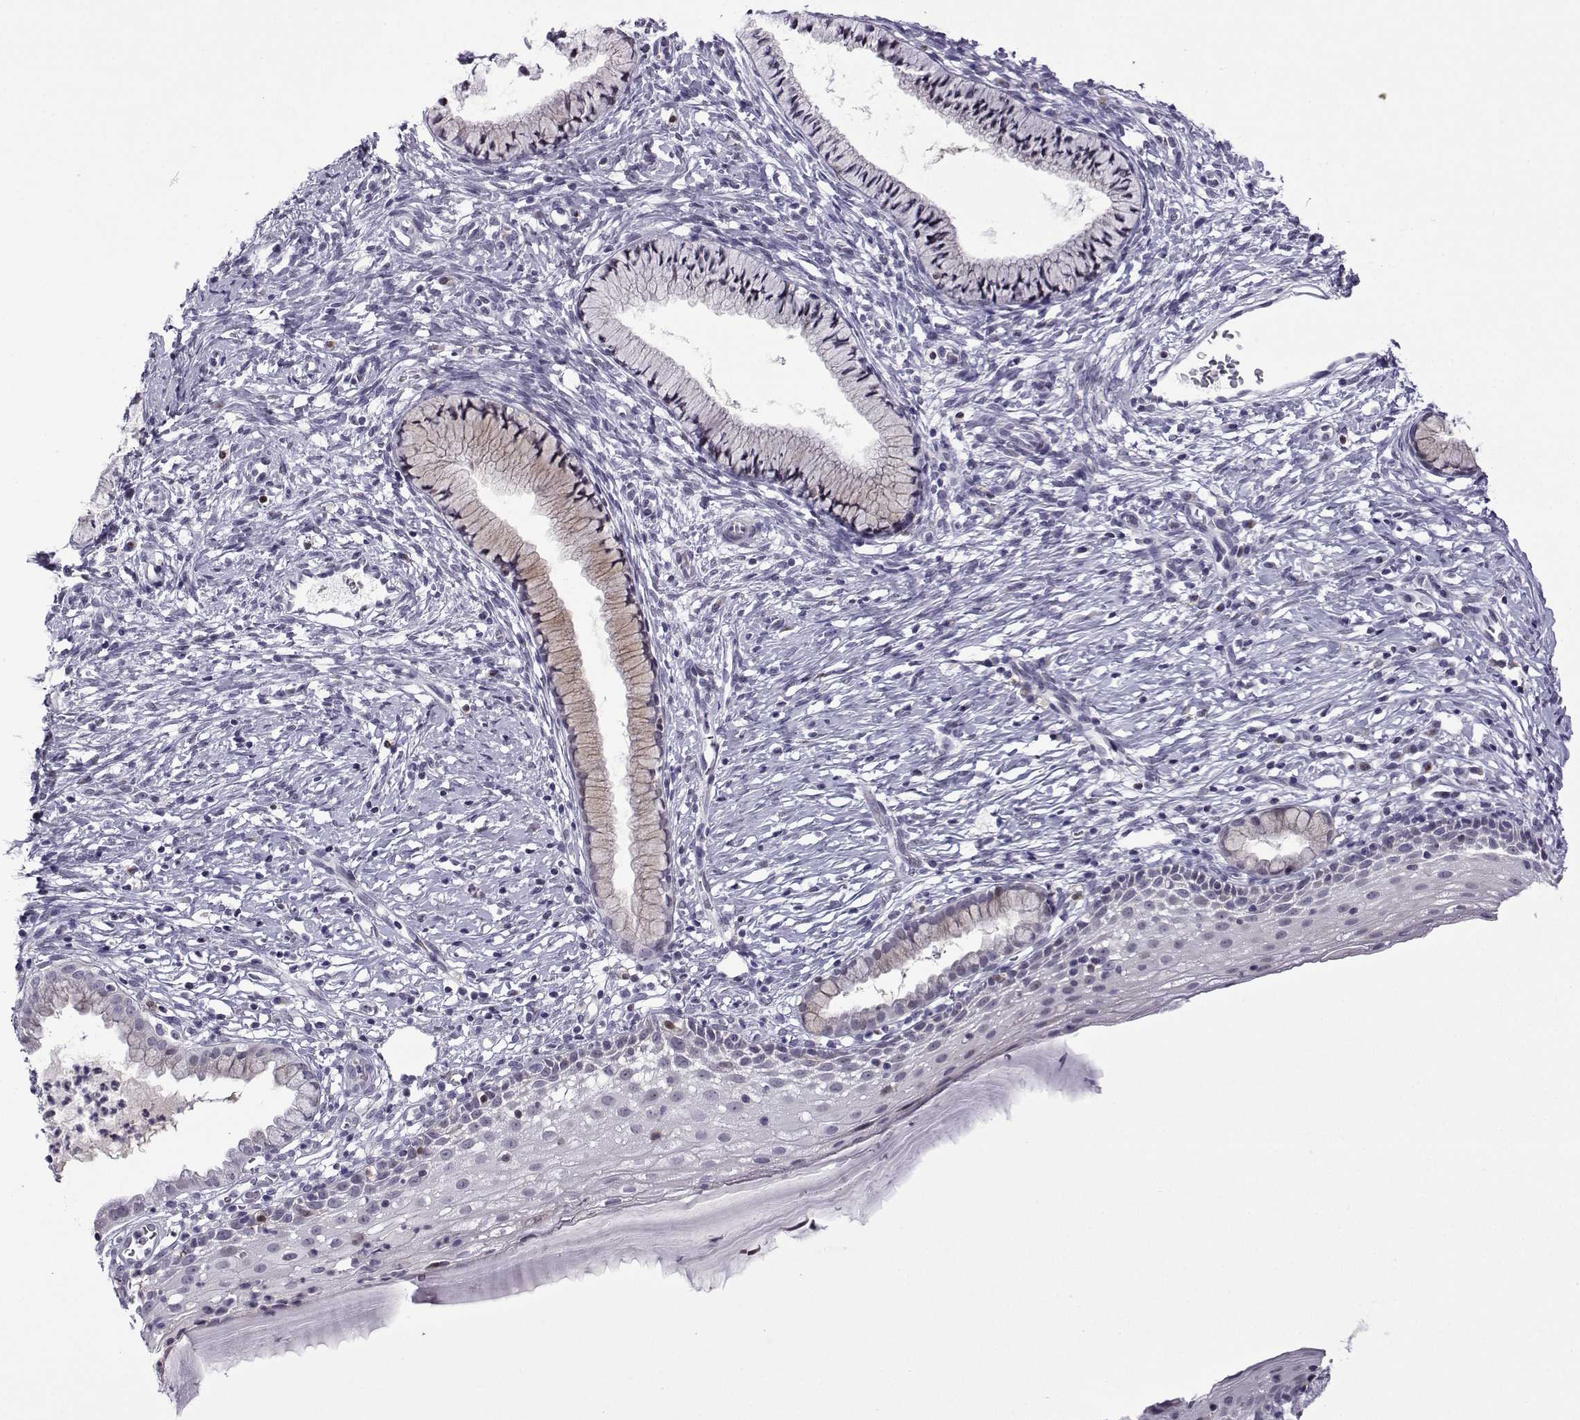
{"staining": {"intensity": "weak", "quantity": "<25%", "location": "cytoplasmic/membranous"}, "tissue": "cervix", "cell_type": "Glandular cells", "image_type": "normal", "snomed": [{"axis": "morphology", "description": "Normal tissue, NOS"}, {"axis": "topography", "description": "Cervix"}], "caption": "A high-resolution image shows immunohistochemistry (IHC) staining of unremarkable cervix, which demonstrates no significant positivity in glandular cells. Brightfield microscopy of immunohistochemistry stained with DAB (3,3'-diaminobenzidine) (brown) and hematoxylin (blue), captured at high magnification.", "gene": "HTR7", "patient": {"sex": "female", "age": 39}}